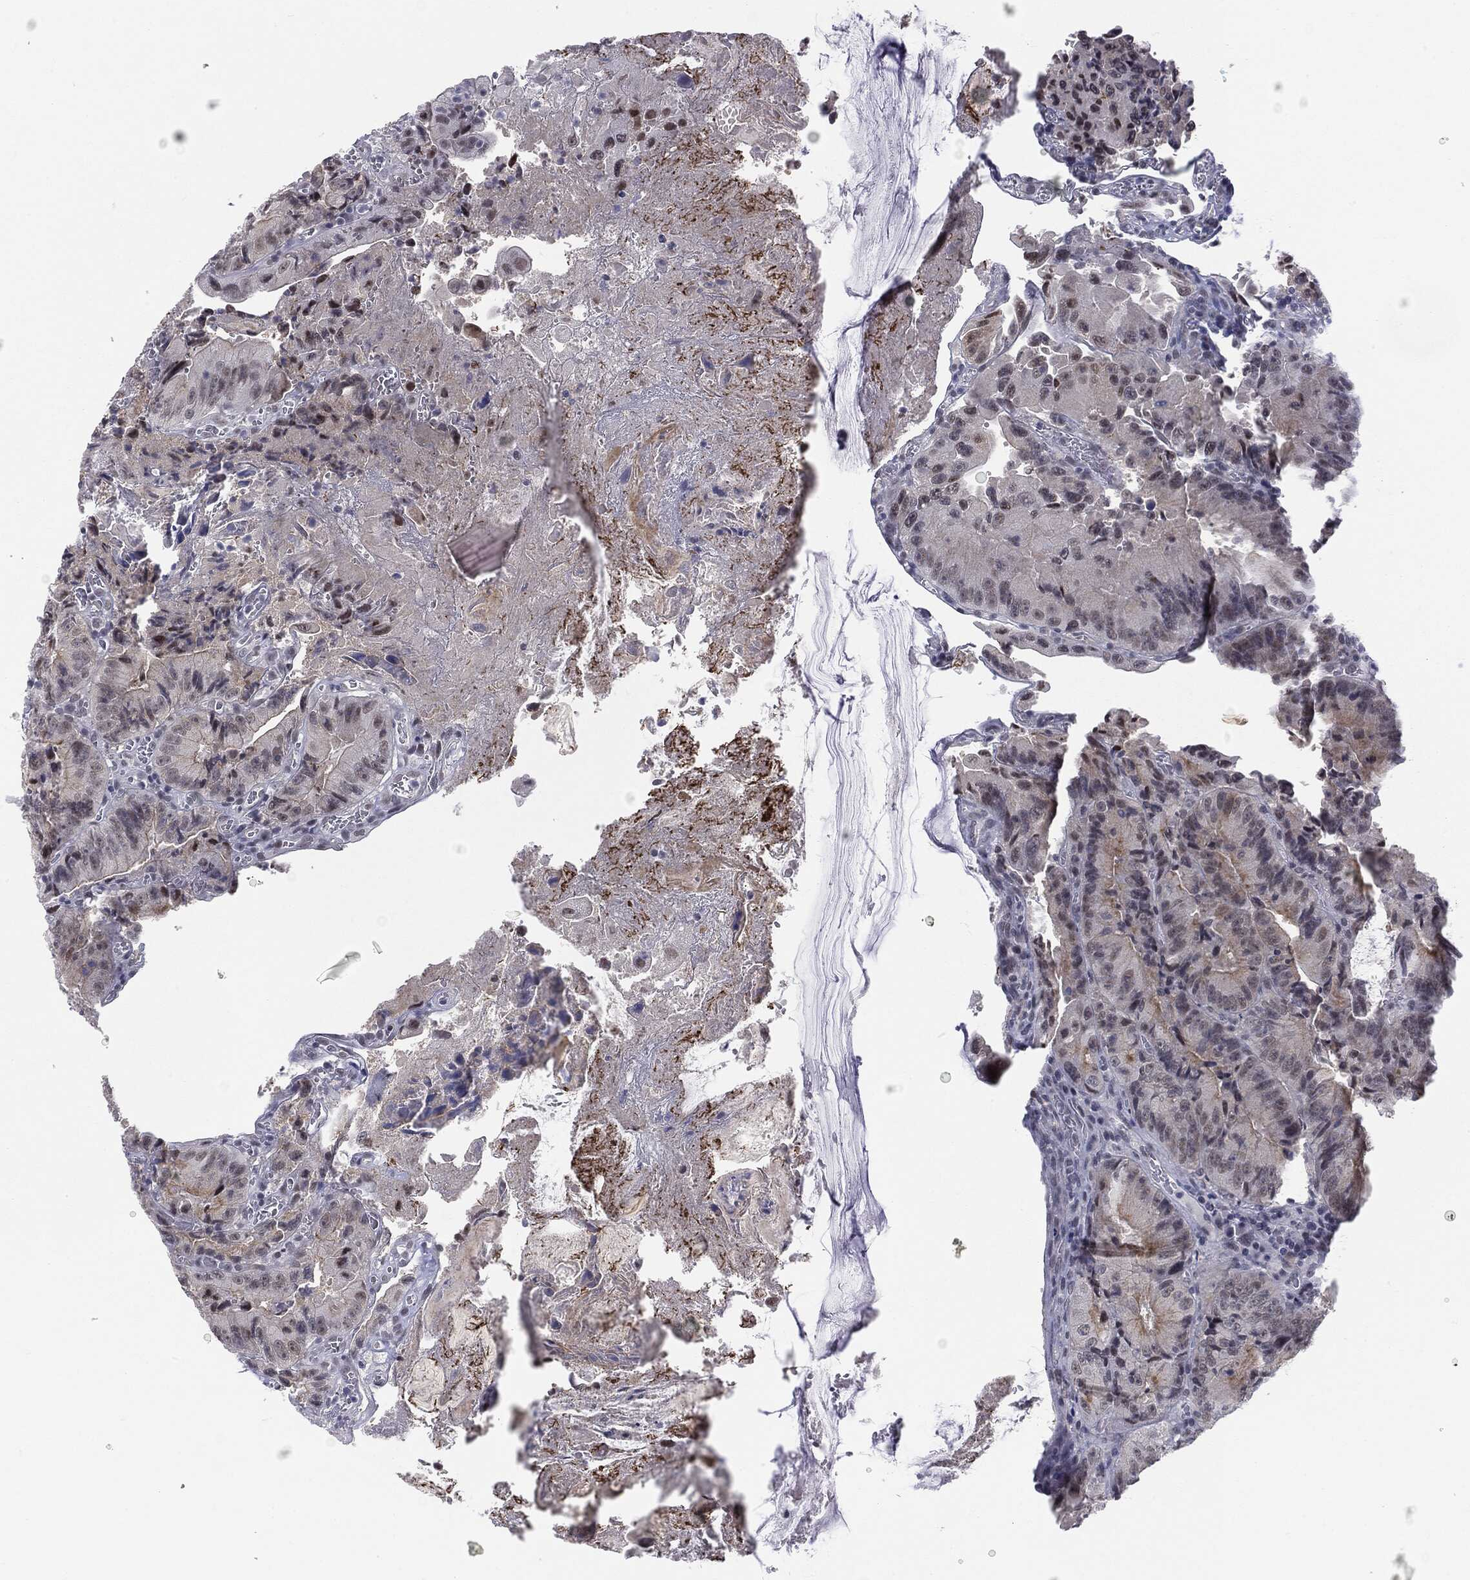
{"staining": {"intensity": "negative", "quantity": "none", "location": "none"}, "tissue": "colorectal cancer", "cell_type": "Tumor cells", "image_type": "cancer", "snomed": [{"axis": "morphology", "description": "Adenocarcinoma, NOS"}, {"axis": "topography", "description": "Colon"}], "caption": "Adenocarcinoma (colorectal) was stained to show a protein in brown. There is no significant positivity in tumor cells. The staining was performed using DAB to visualize the protein expression in brown, while the nuclei were stained in blue with hematoxylin (Magnification: 20x).", "gene": "SLC5A5", "patient": {"sex": "female", "age": 86}}